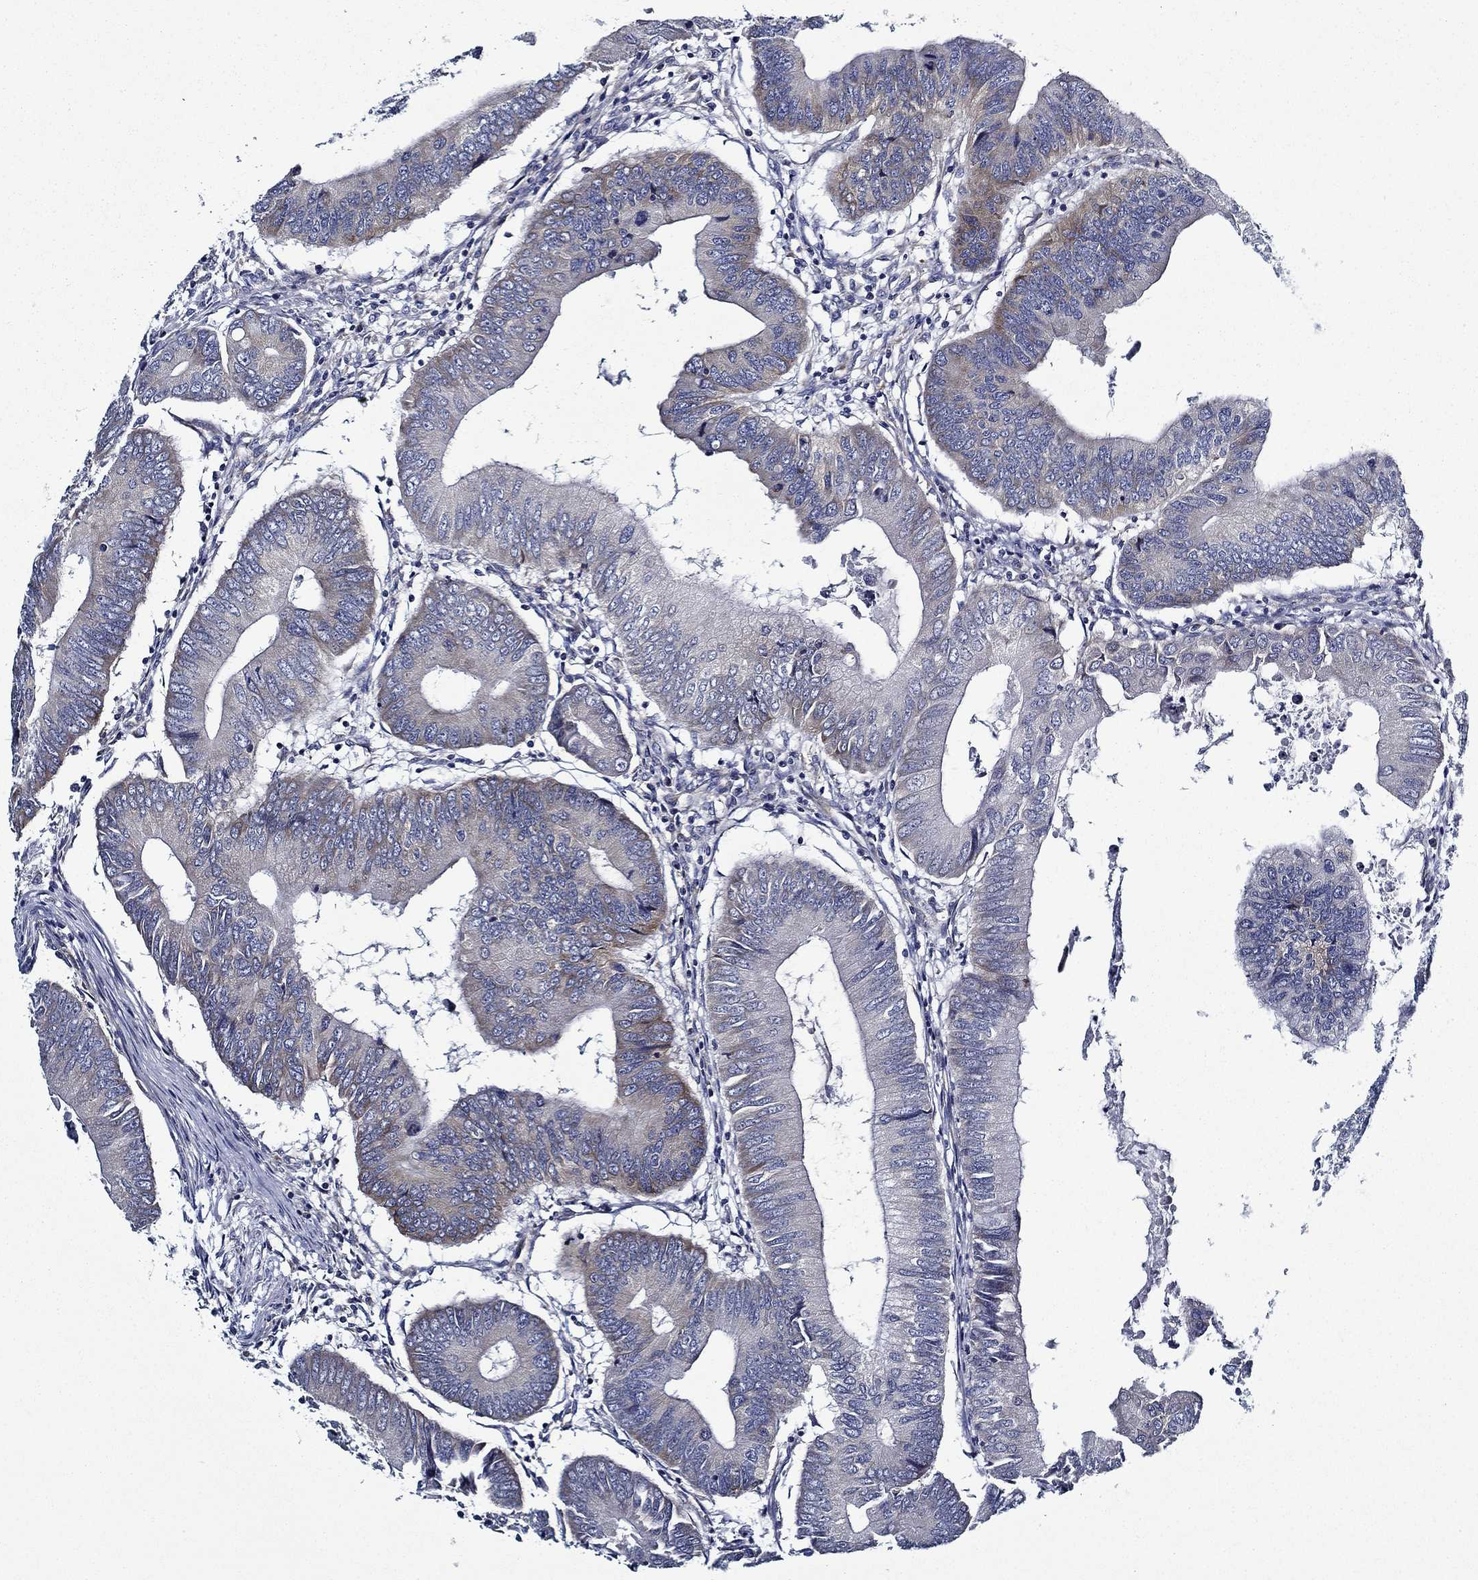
{"staining": {"intensity": "negative", "quantity": "none", "location": "none"}, "tissue": "colorectal cancer", "cell_type": "Tumor cells", "image_type": "cancer", "snomed": [{"axis": "morphology", "description": "Adenocarcinoma, NOS"}, {"axis": "topography", "description": "Colon"}], "caption": "An IHC micrograph of adenocarcinoma (colorectal) is shown. There is no staining in tumor cells of adenocarcinoma (colorectal).", "gene": "FXR1", "patient": {"sex": "male", "age": 53}}